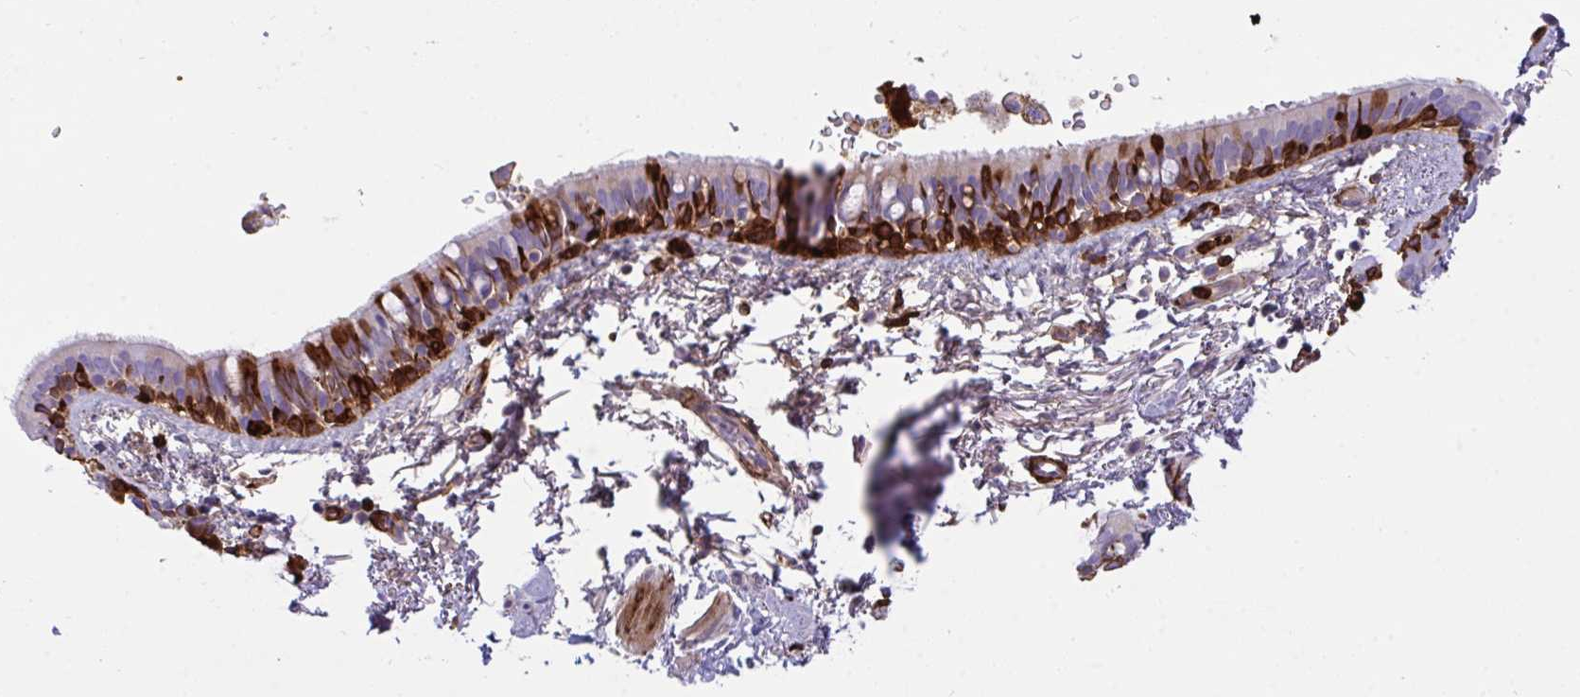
{"staining": {"intensity": "strong", "quantity": "<25%", "location": "cytoplasmic/membranous"}, "tissue": "bronchus", "cell_type": "Respiratory epithelial cells", "image_type": "normal", "snomed": [{"axis": "morphology", "description": "Normal tissue, NOS"}, {"axis": "topography", "description": "Lymph node"}, {"axis": "topography", "description": "Cartilage tissue"}, {"axis": "topography", "description": "Bronchus"}], "caption": "Strong cytoplasmic/membranous positivity for a protein is appreciated in approximately <25% of respiratory epithelial cells of benign bronchus using immunohistochemistry (IHC).", "gene": "F2", "patient": {"sex": "female", "age": 70}}